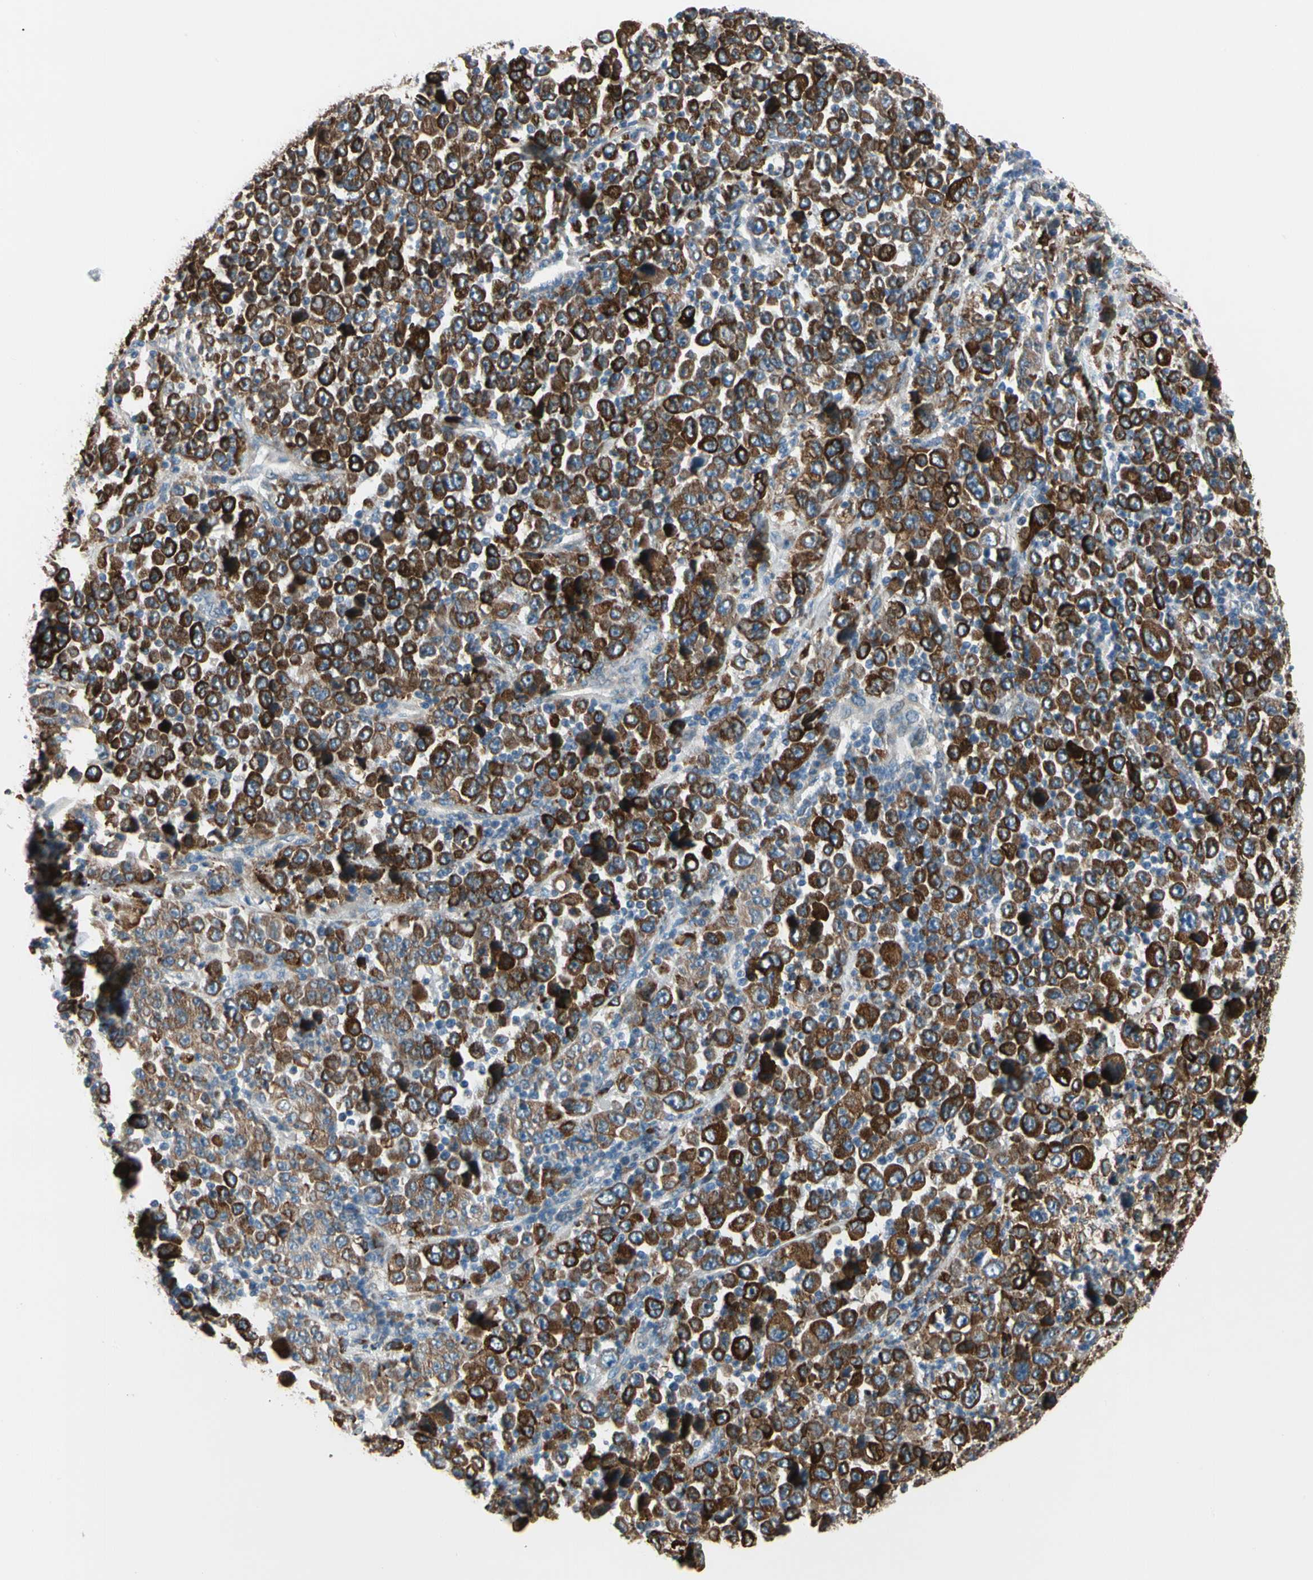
{"staining": {"intensity": "strong", "quantity": ">75%", "location": "cytoplasmic/membranous"}, "tissue": "stomach cancer", "cell_type": "Tumor cells", "image_type": "cancer", "snomed": [{"axis": "morphology", "description": "Normal tissue, NOS"}, {"axis": "morphology", "description": "Adenocarcinoma, NOS"}, {"axis": "topography", "description": "Stomach, upper"}, {"axis": "topography", "description": "Stomach"}], "caption": "High-magnification brightfield microscopy of stomach adenocarcinoma stained with DAB (brown) and counterstained with hematoxylin (blue). tumor cells exhibit strong cytoplasmic/membranous positivity is appreciated in about>75% of cells. (DAB (3,3'-diaminobenzidine) = brown stain, brightfield microscopy at high magnification).", "gene": "LRPAP1", "patient": {"sex": "male", "age": 59}}